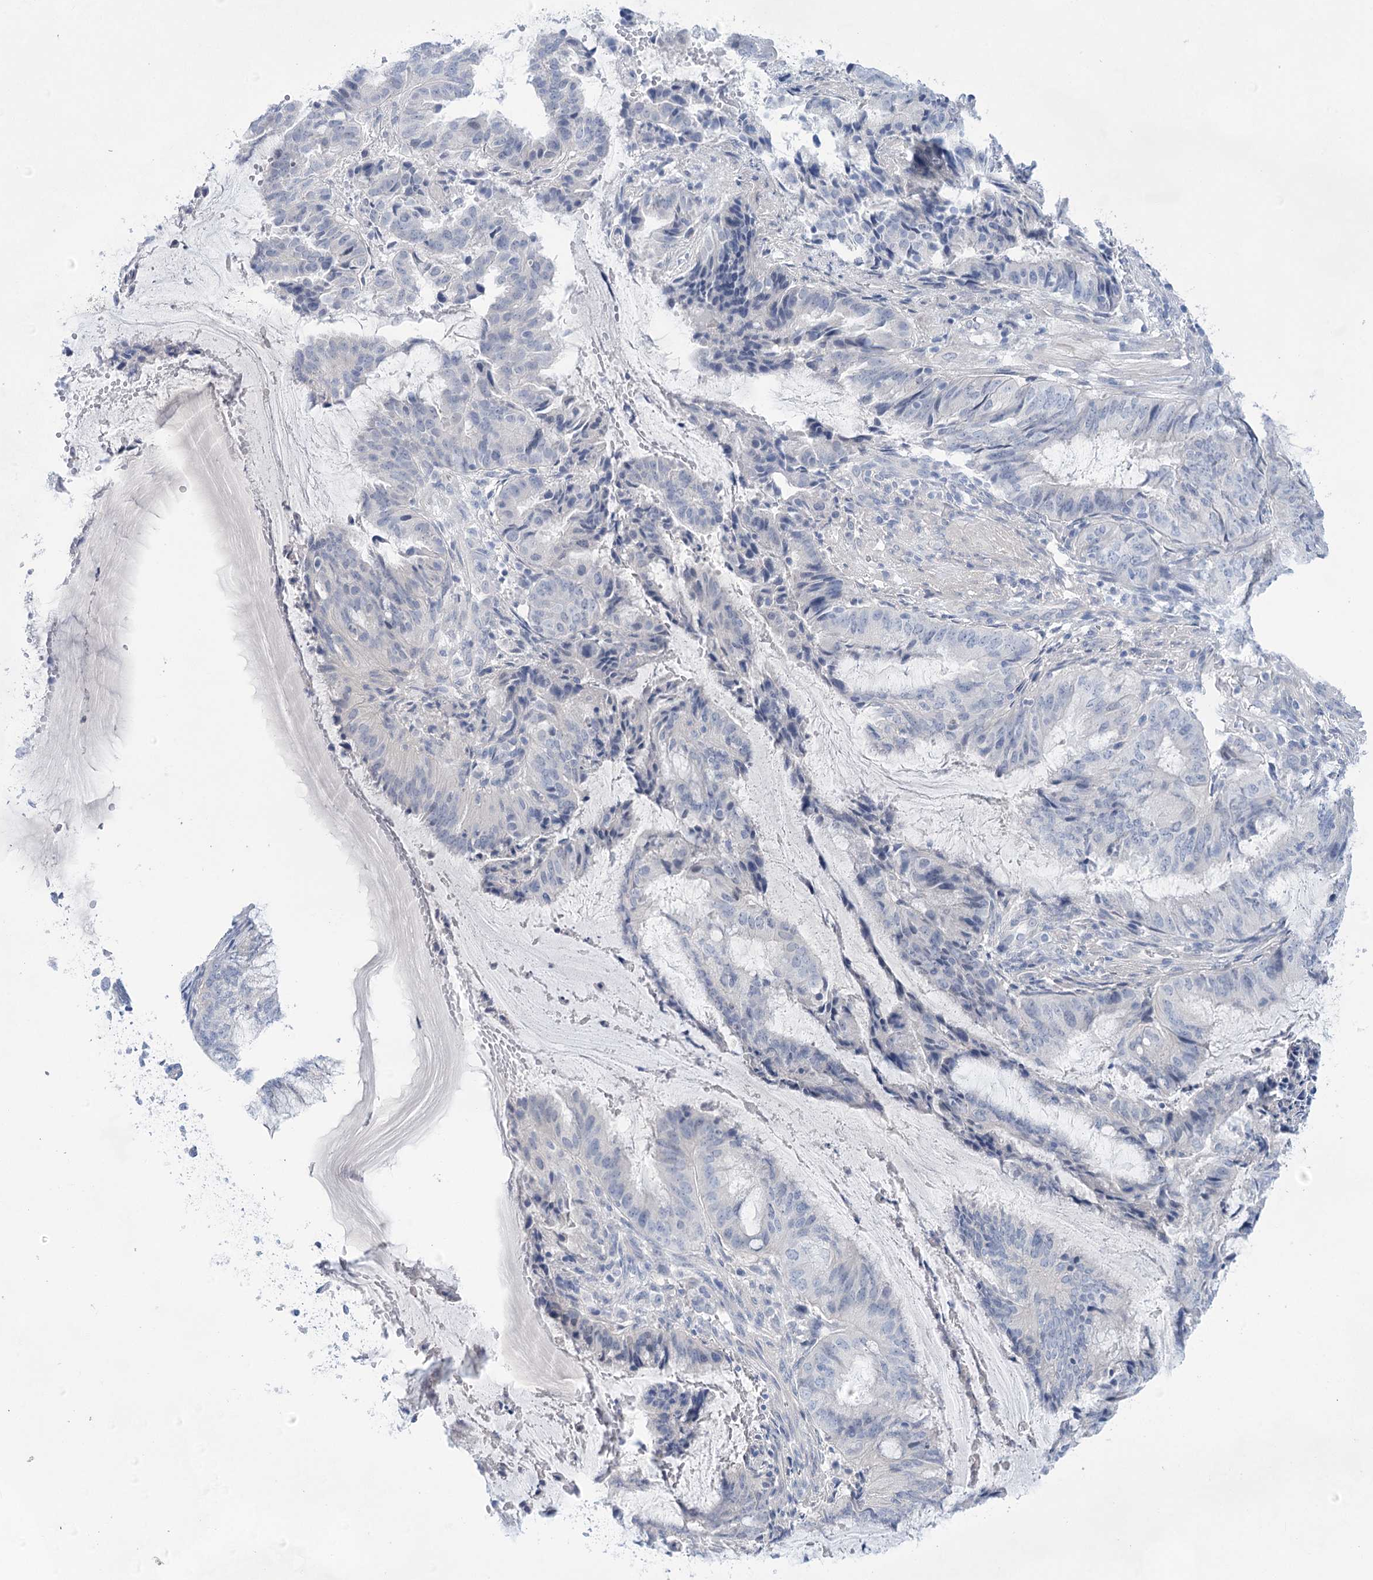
{"staining": {"intensity": "negative", "quantity": "none", "location": "none"}, "tissue": "endometrial cancer", "cell_type": "Tumor cells", "image_type": "cancer", "snomed": [{"axis": "morphology", "description": "Adenocarcinoma, NOS"}, {"axis": "topography", "description": "Endometrium"}], "caption": "Human endometrial adenocarcinoma stained for a protein using immunohistochemistry (IHC) shows no expression in tumor cells.", "gene": "LALBA", "patient": {"sex": "female", "age": 51}}